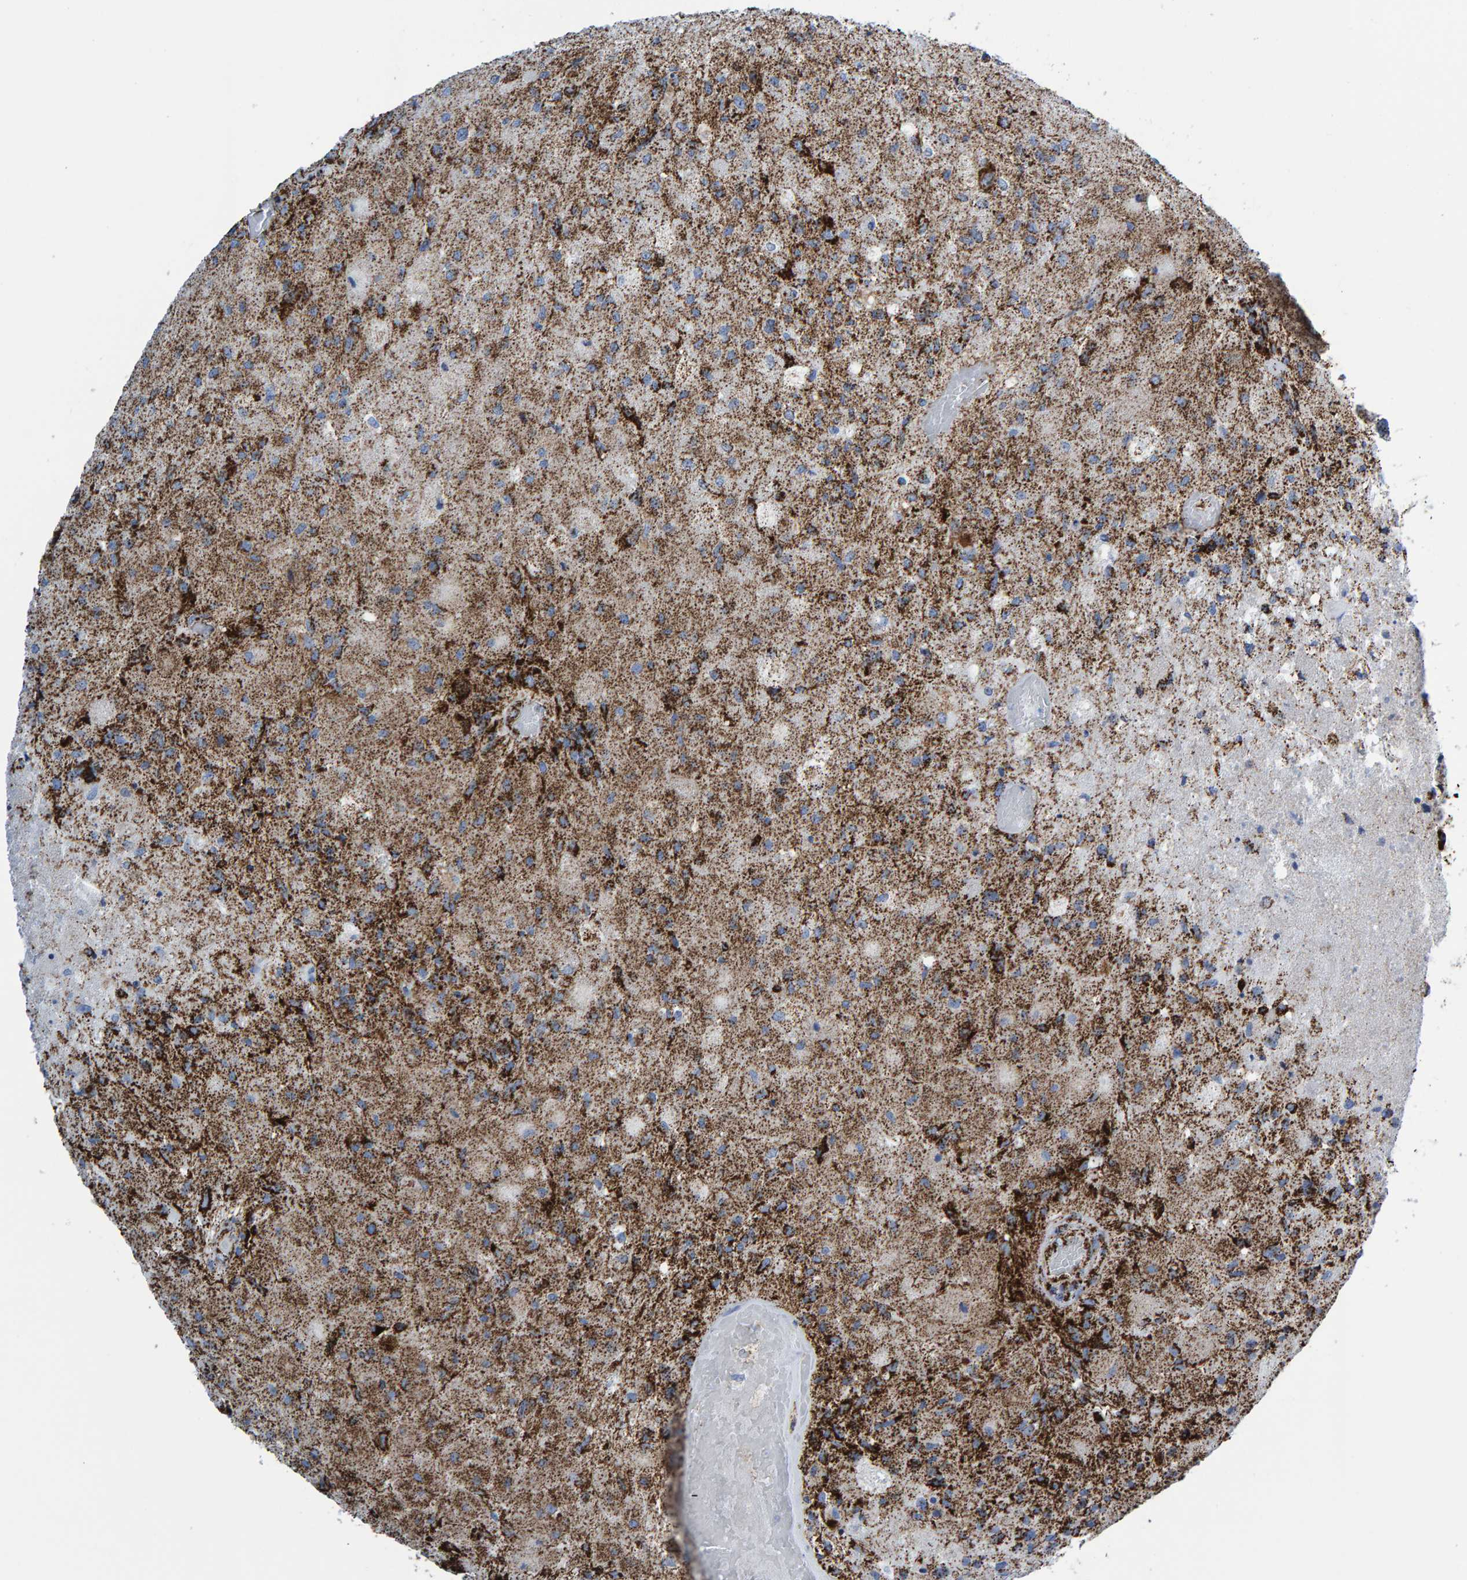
{"staining": {"intensity": "strong", "quantity": "25%-75%", "location": "cytoplasmic/membranous"}, "tissue": "glioma", "cell_type": "Tumor cells", "image_type": "cancer", "snomed": [{"axis": "morphology", "description": "Normal tissue, NOS"}, {"axis": "morphology", "description": "Glioma, malignant, High grade"}, {"axis": "topography", "description": "Cerebral cortex"}], "caption": "Glioma stained with immunohistochemistry demonstrates strong cytoplasmic/membranous staining in approximately 25%-75% of tumor cells.", "gene": "ENSG00000262660", "patient": {"sex": "male", "age": 77}}